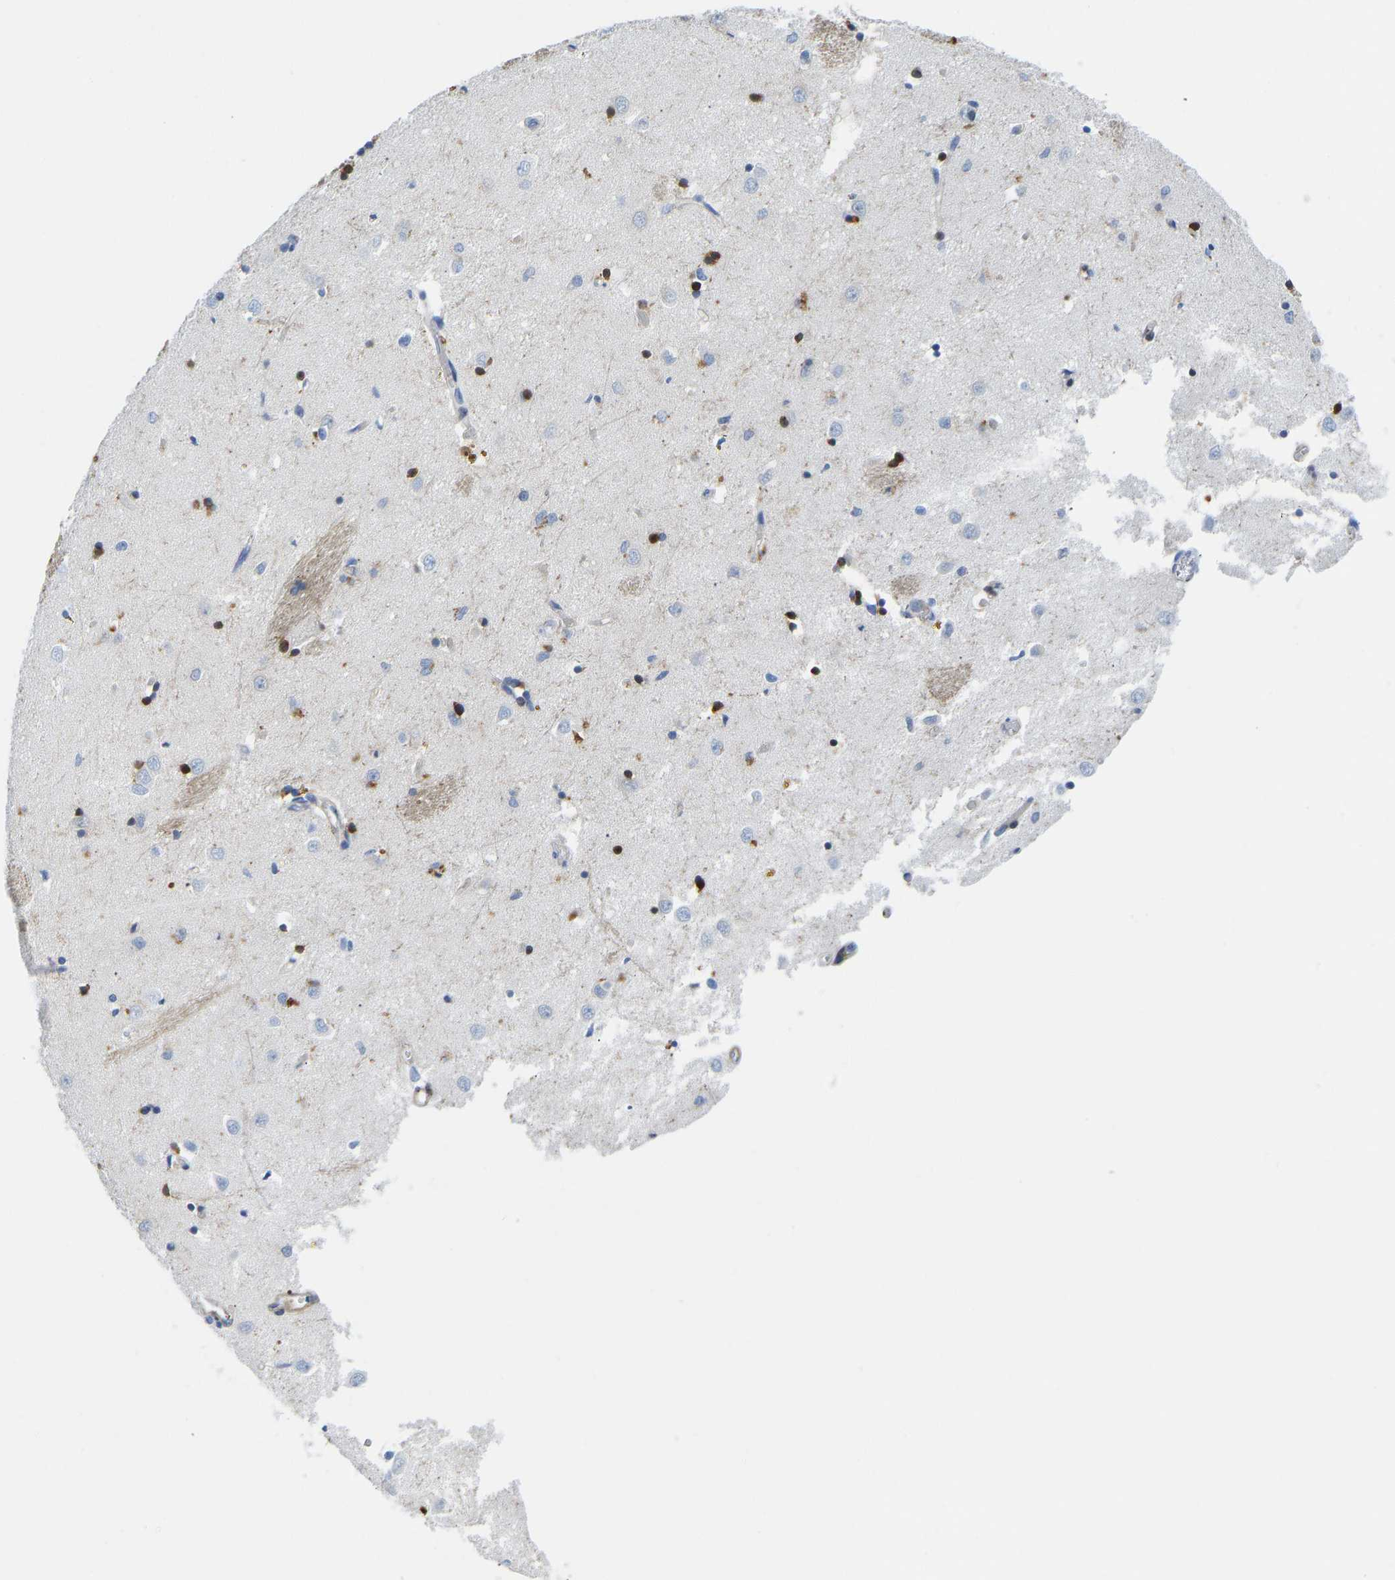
{"staining": {"intensity": "moderate", "quantity": "25%-75%", "location": "cytoplasmic/membranous,nuclear"}, "tissue": "caudate", "cell_type": "Glial cells", "image_type": "normal", "snomed": [{"axis": "morphology", "description": "Normal tissue, NOS"}, {"axis": "topography", "description": "Lateral ventricle wall"}], "caption": "IHC of benign human caudate exhibits medium levels of moderate cytoplasmic/membranous,nuclear expression in about 25%-75% of glial cells. Using DAB (brown) and hematoxylin (blue) stains, captured at high magnification using brightfield microscopy.", "gene": "NKAIN3", "patient": {"sex": "female", "age": 19}}